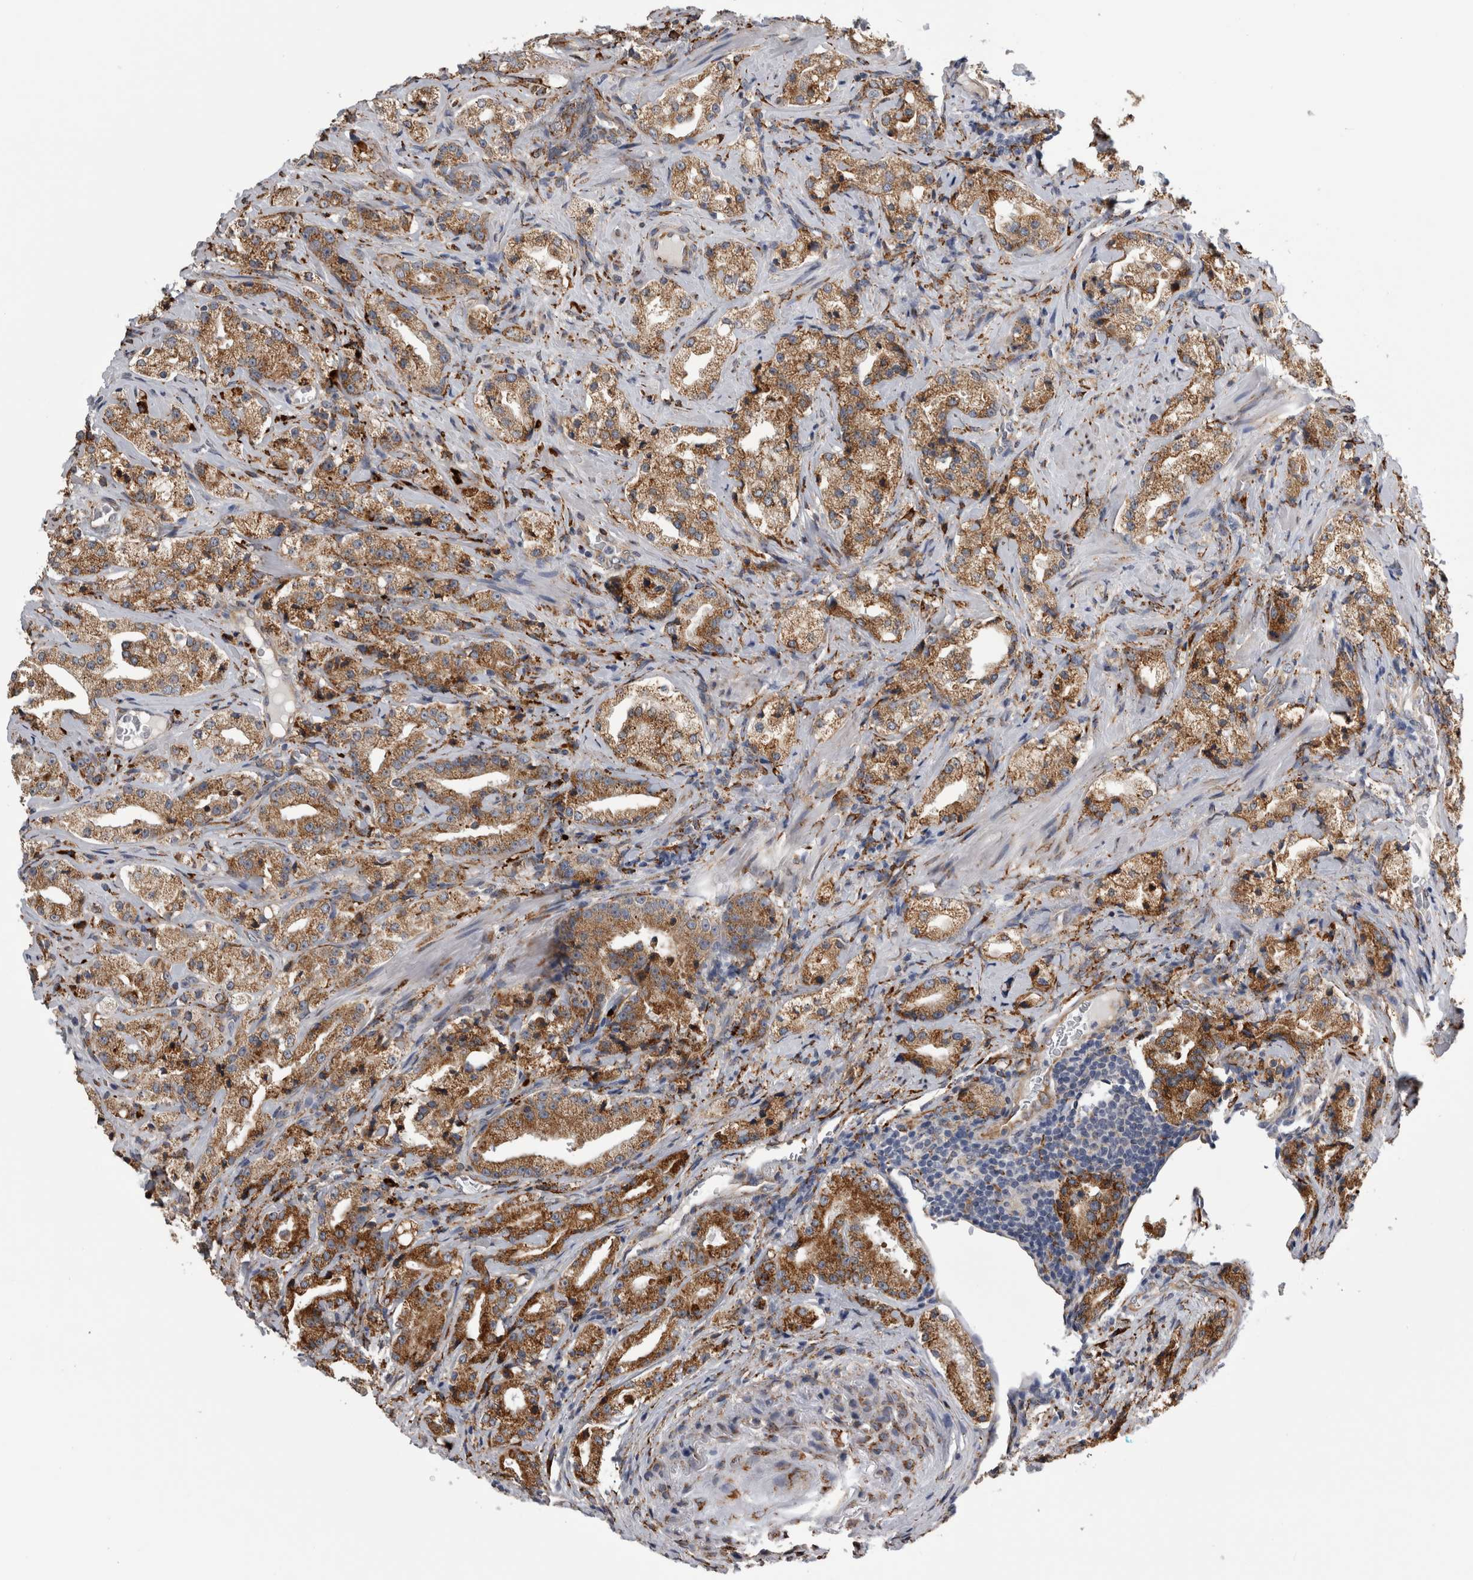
{"staining": {"intensity": "moderate", "quantity": ">75%", "location": "cytoplasmic/membranous"}, "tissue": "prostate cancer", "cell_type": "Tumor cells", "image_type": "cancer", "snomed": [{"axis": "morphology", "description": "Adenocarcinoma, High grade"}, {"axis": "topography", "description": "Prostate"}], "caption": "DAB immunohistochemical staining of prostate cancer reveals moderate cytoplasmic/membranous protein staining in approximately >75% of tumor cells.", "gene": "FHIP2B", "patient": {"sex": "male", "age": 63}}